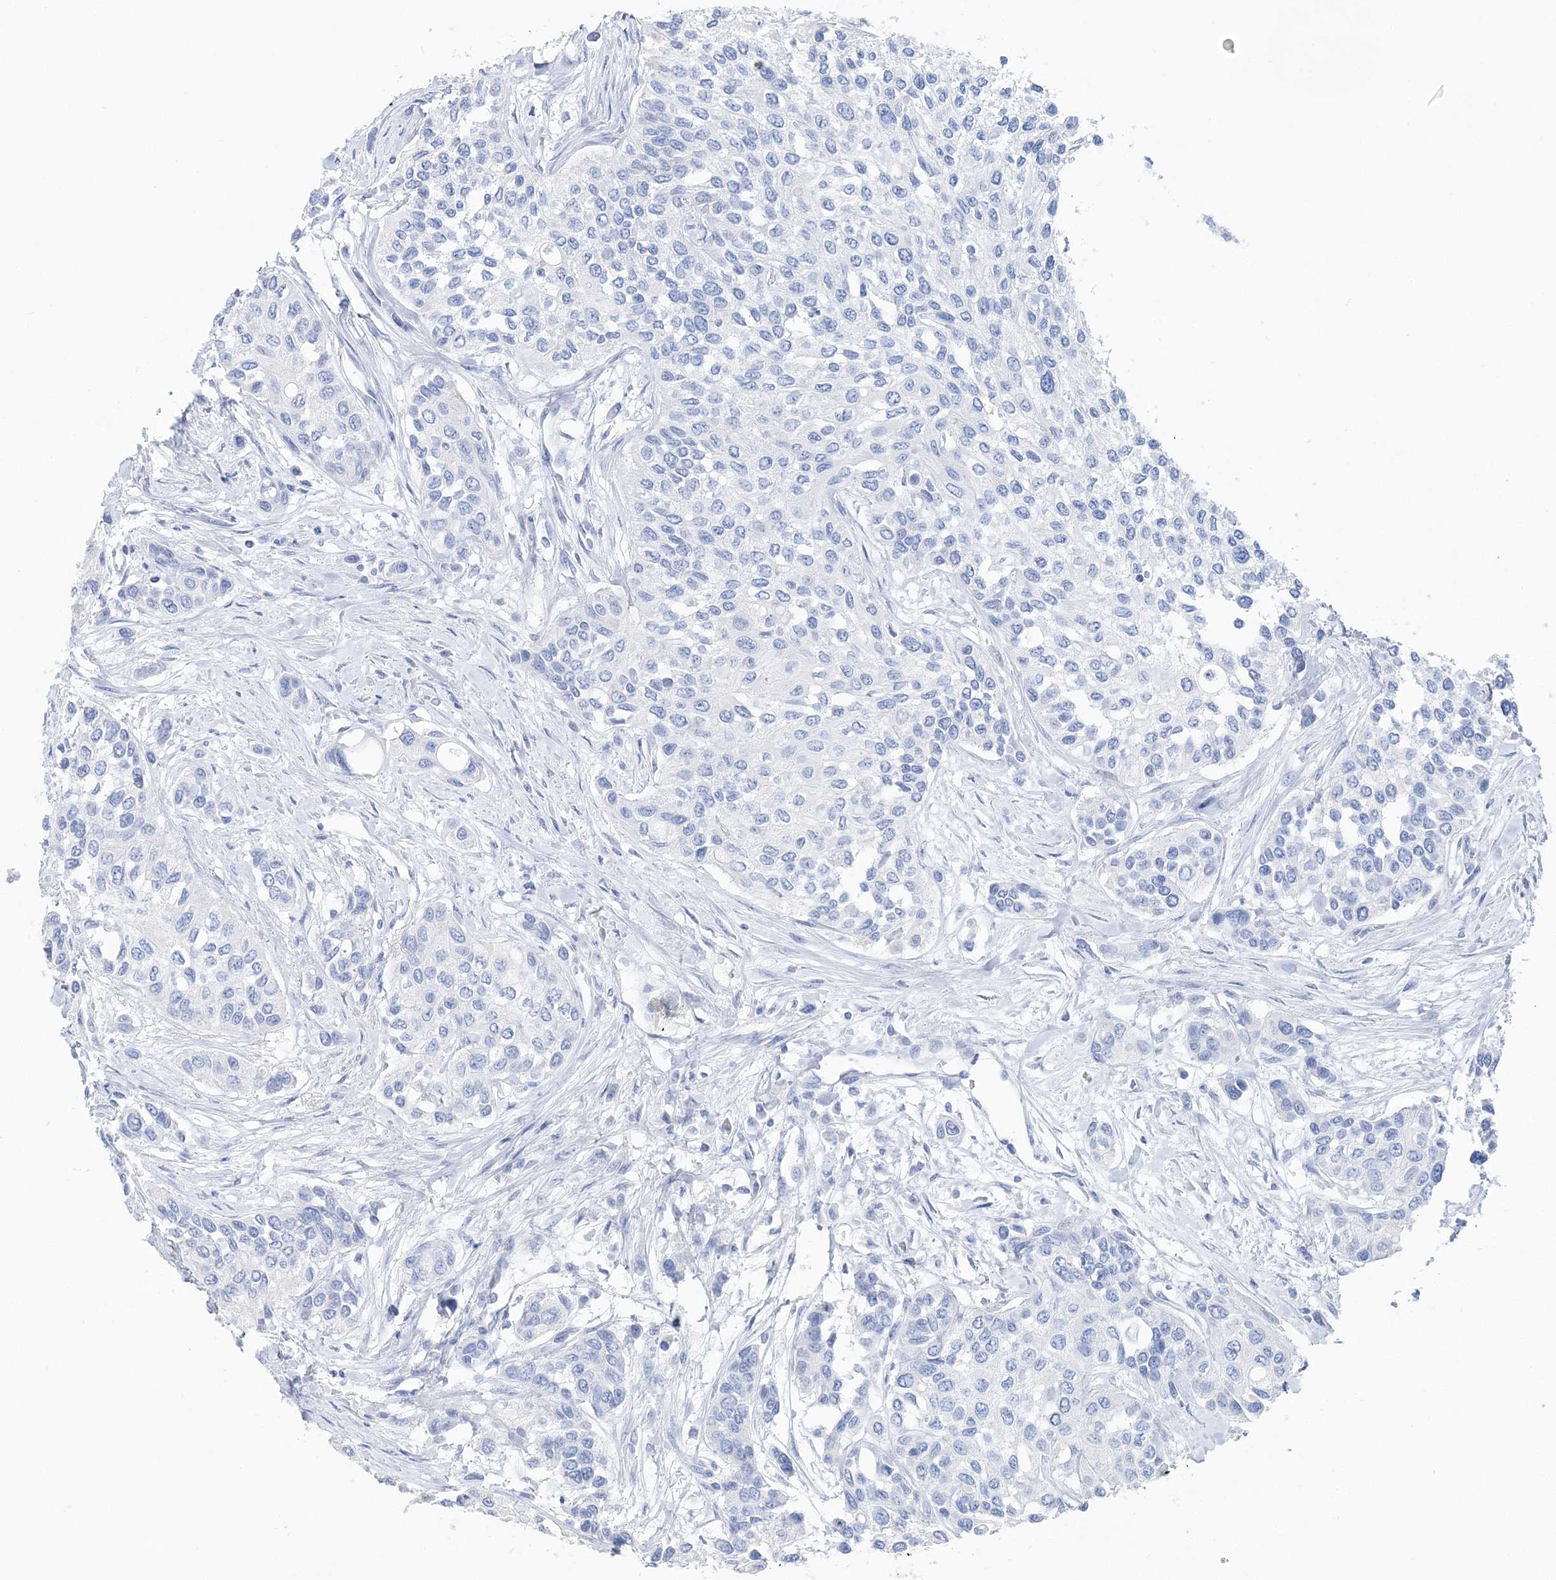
{"staining": {"intensity": "negative", "quantity": "none", "location": "none"}, "tissue": "urothelial cancer", "cell_type": "Tumor cells", "image_type": "cancer", "snomed": [{"axis": "morphology", "description": "Normal tissue, NOS"}, {"axis": "morphology", "description": "Urothelial carcinoma, High grade"}, {"axis": "topography", "description": "Vascular tissue"}, {"axis": "topography", "description": "Urinary bladder"}], "caption": "An image of high-grade urothelial carcinoma stained for a protein reveals no brown staining in tumor cells.", "gene": "TSPYL6", "patient": {"sex": "female", "age": 56}}